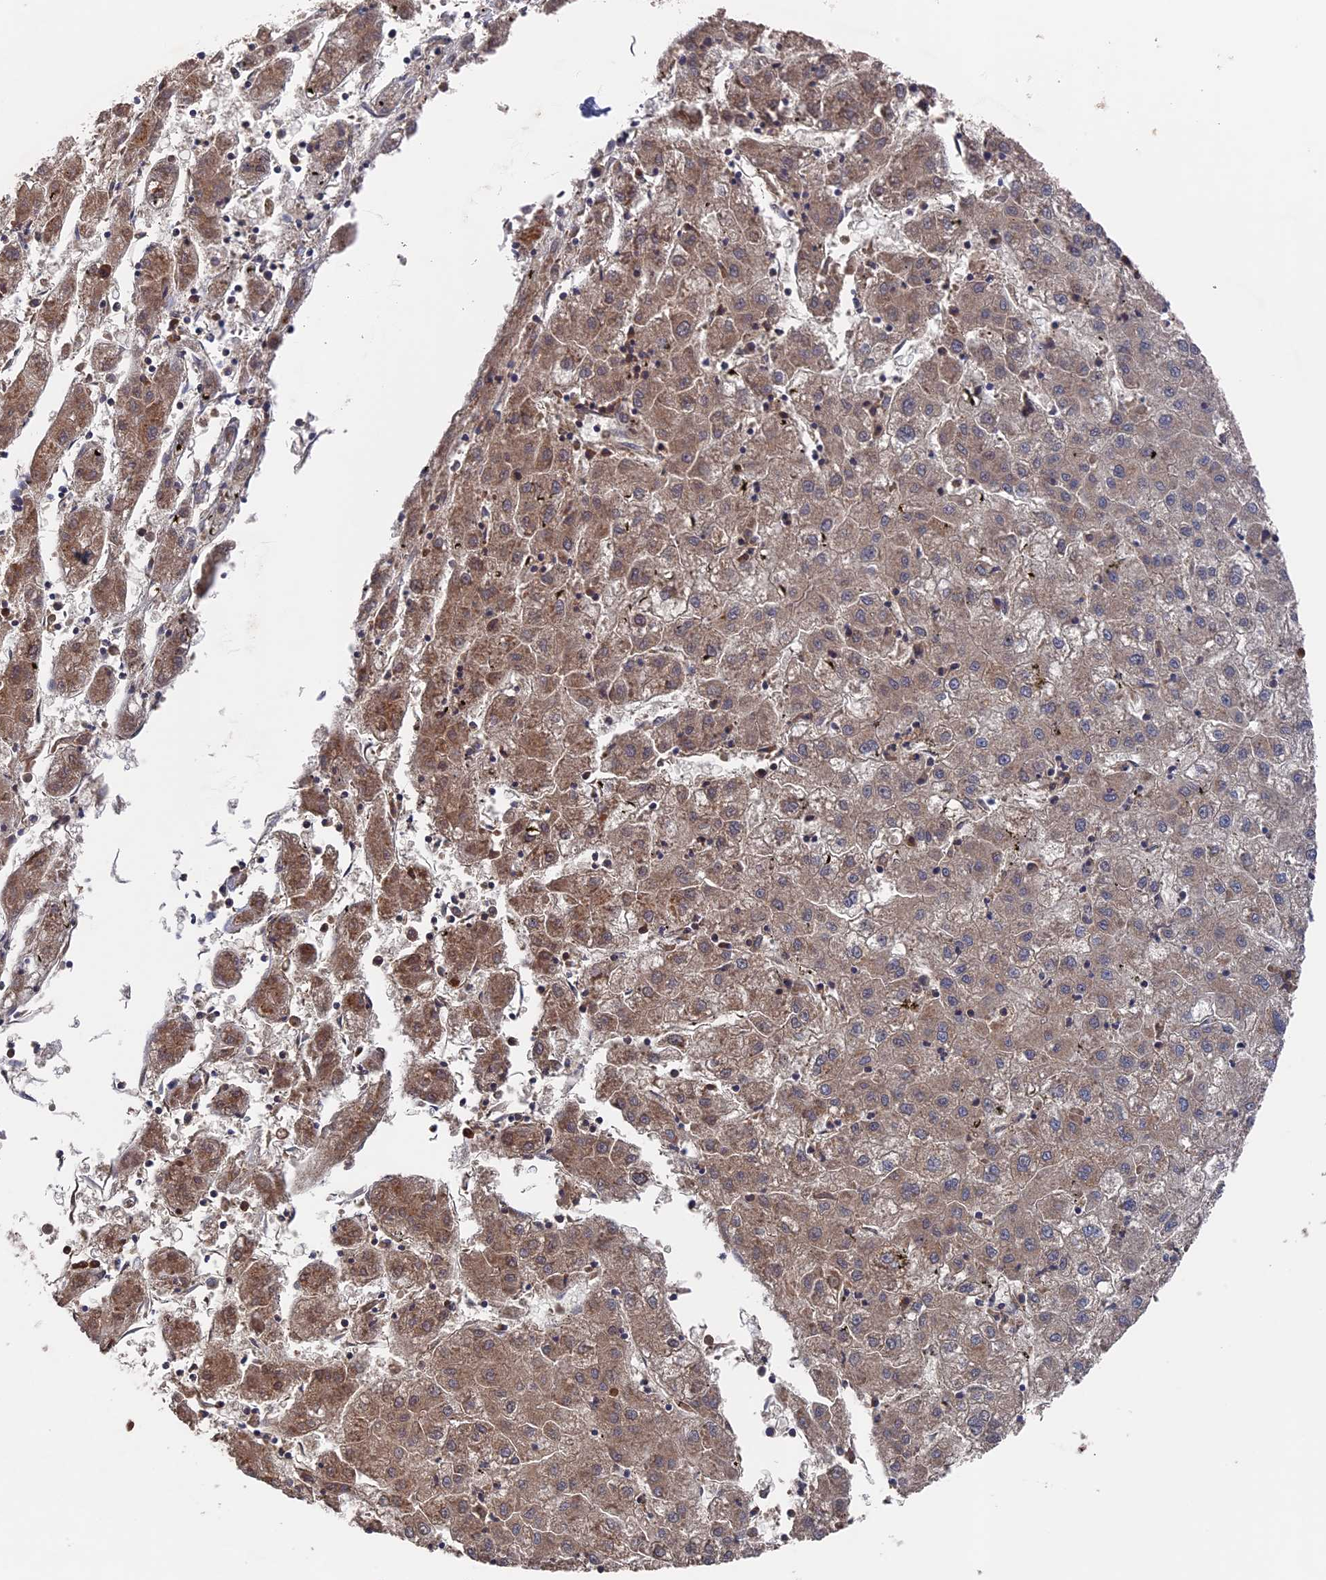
{"staining": {"intensity": "weak", "quantity": ">75%", "location": "cytoplasmic/membranous"}, "tissue": "liver cancer", "cell_type": "Tumor cells", "image_type": "cancer", "snomed": [{"axis": "morphology", "description": "Carcinoma, Hepatocellular, NOS"}, {"axis": "topography", "description": "Liver"}], "caption": "Protein expression analysis of liver cancer demonstrates weak cytoplasmic/membranous expression in approximately >75% of tumor cells.", "gene": "RAB15", "patient": {"sex": "male", "age": 72}}